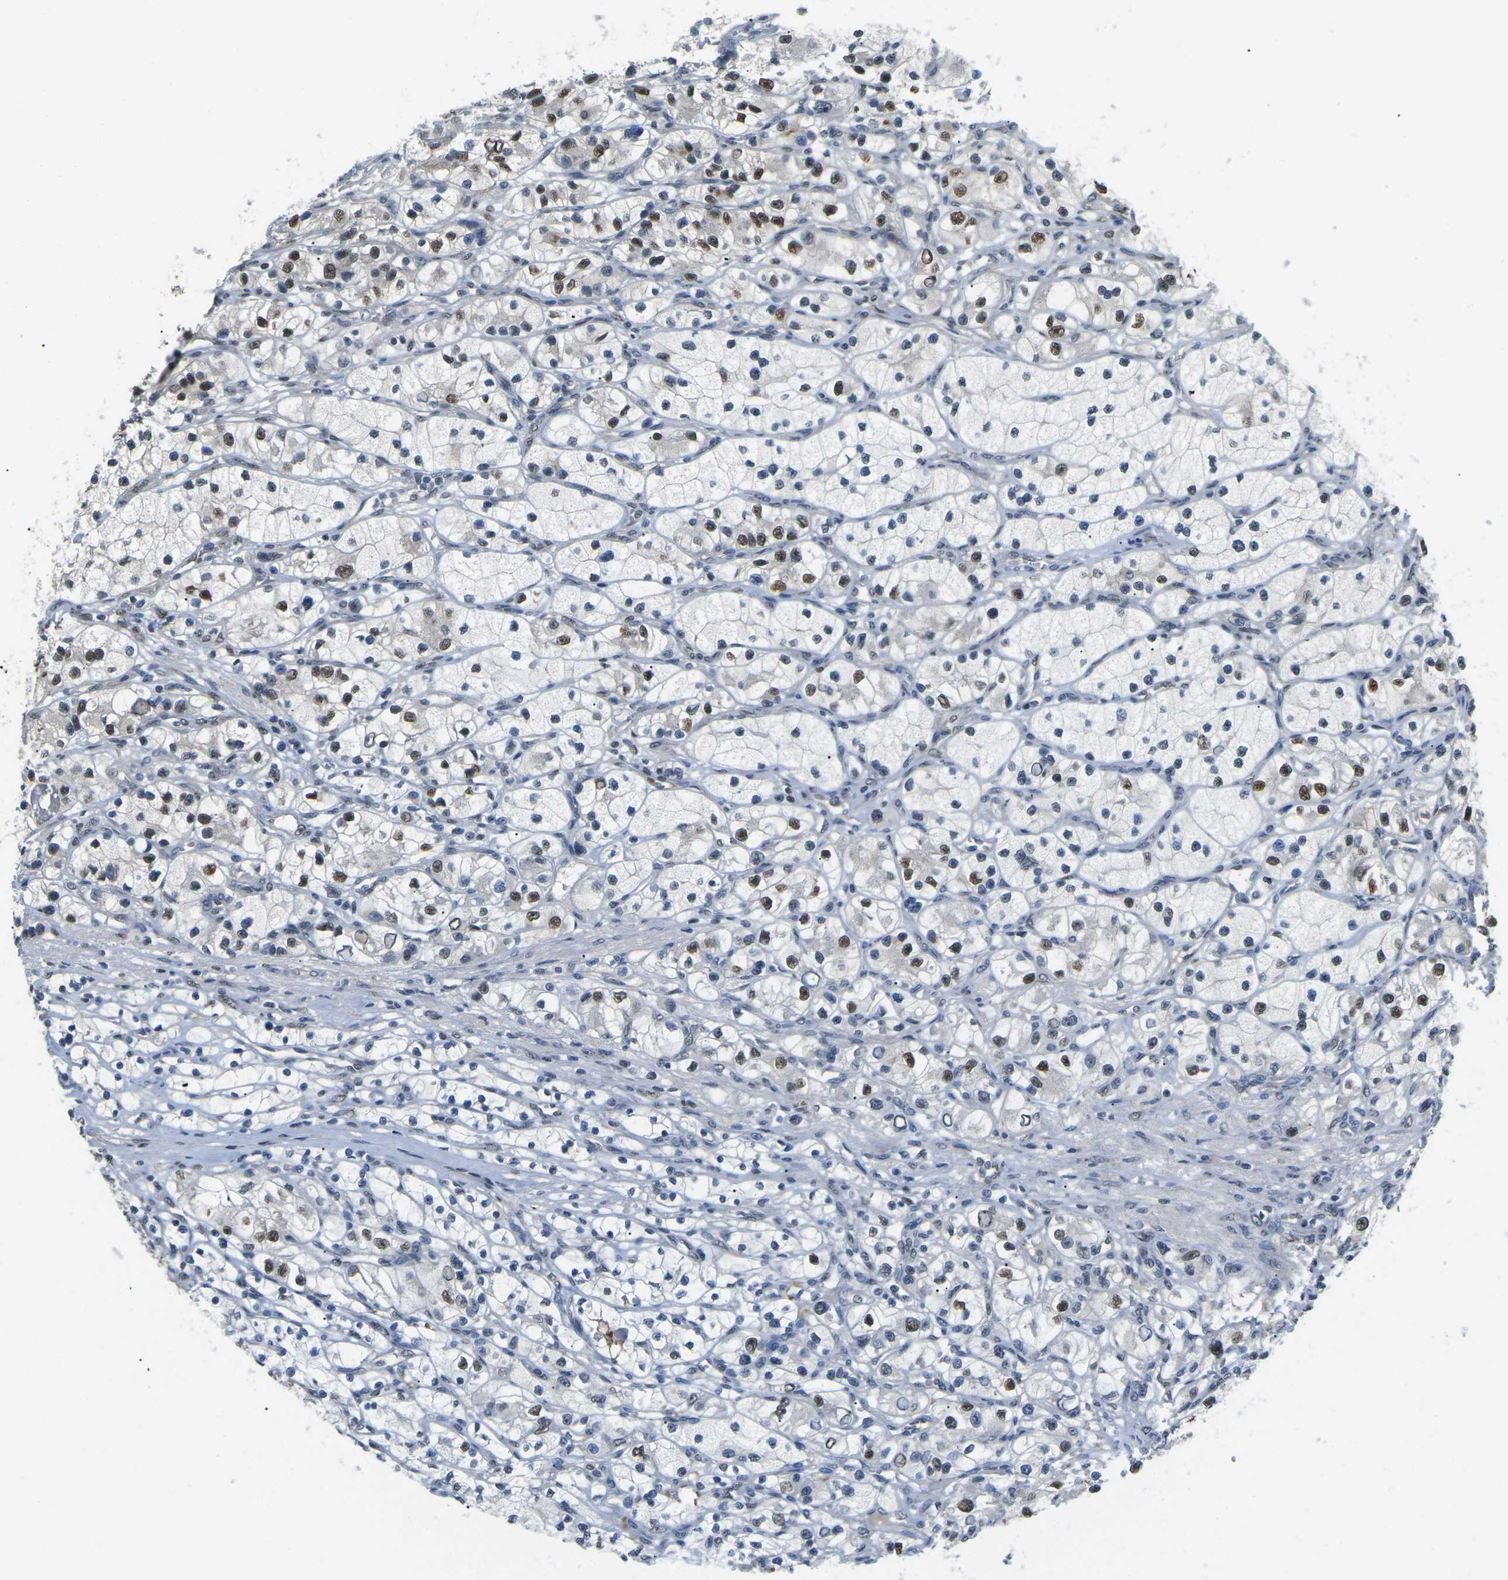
{"staining": {"intensity": "moderate", "quantity": "25%-75%", "location": "nuclear"}, "tissue": "renal cancer", "cell_type": "Tumor cells", "image_type": "cancer", "snomed": [{"axis": "morphology", "description": "Adenocarcinoma, NOS"}, {"axis": "topography", "description": "Kidney"}], "caption": "Protein expression analysis of human renal cancer reveals moderate nuclear staining in about 25%-75% of tumor cells.", "gene": "ERBB4", "patient": {"sex": "female", "age": 57}}